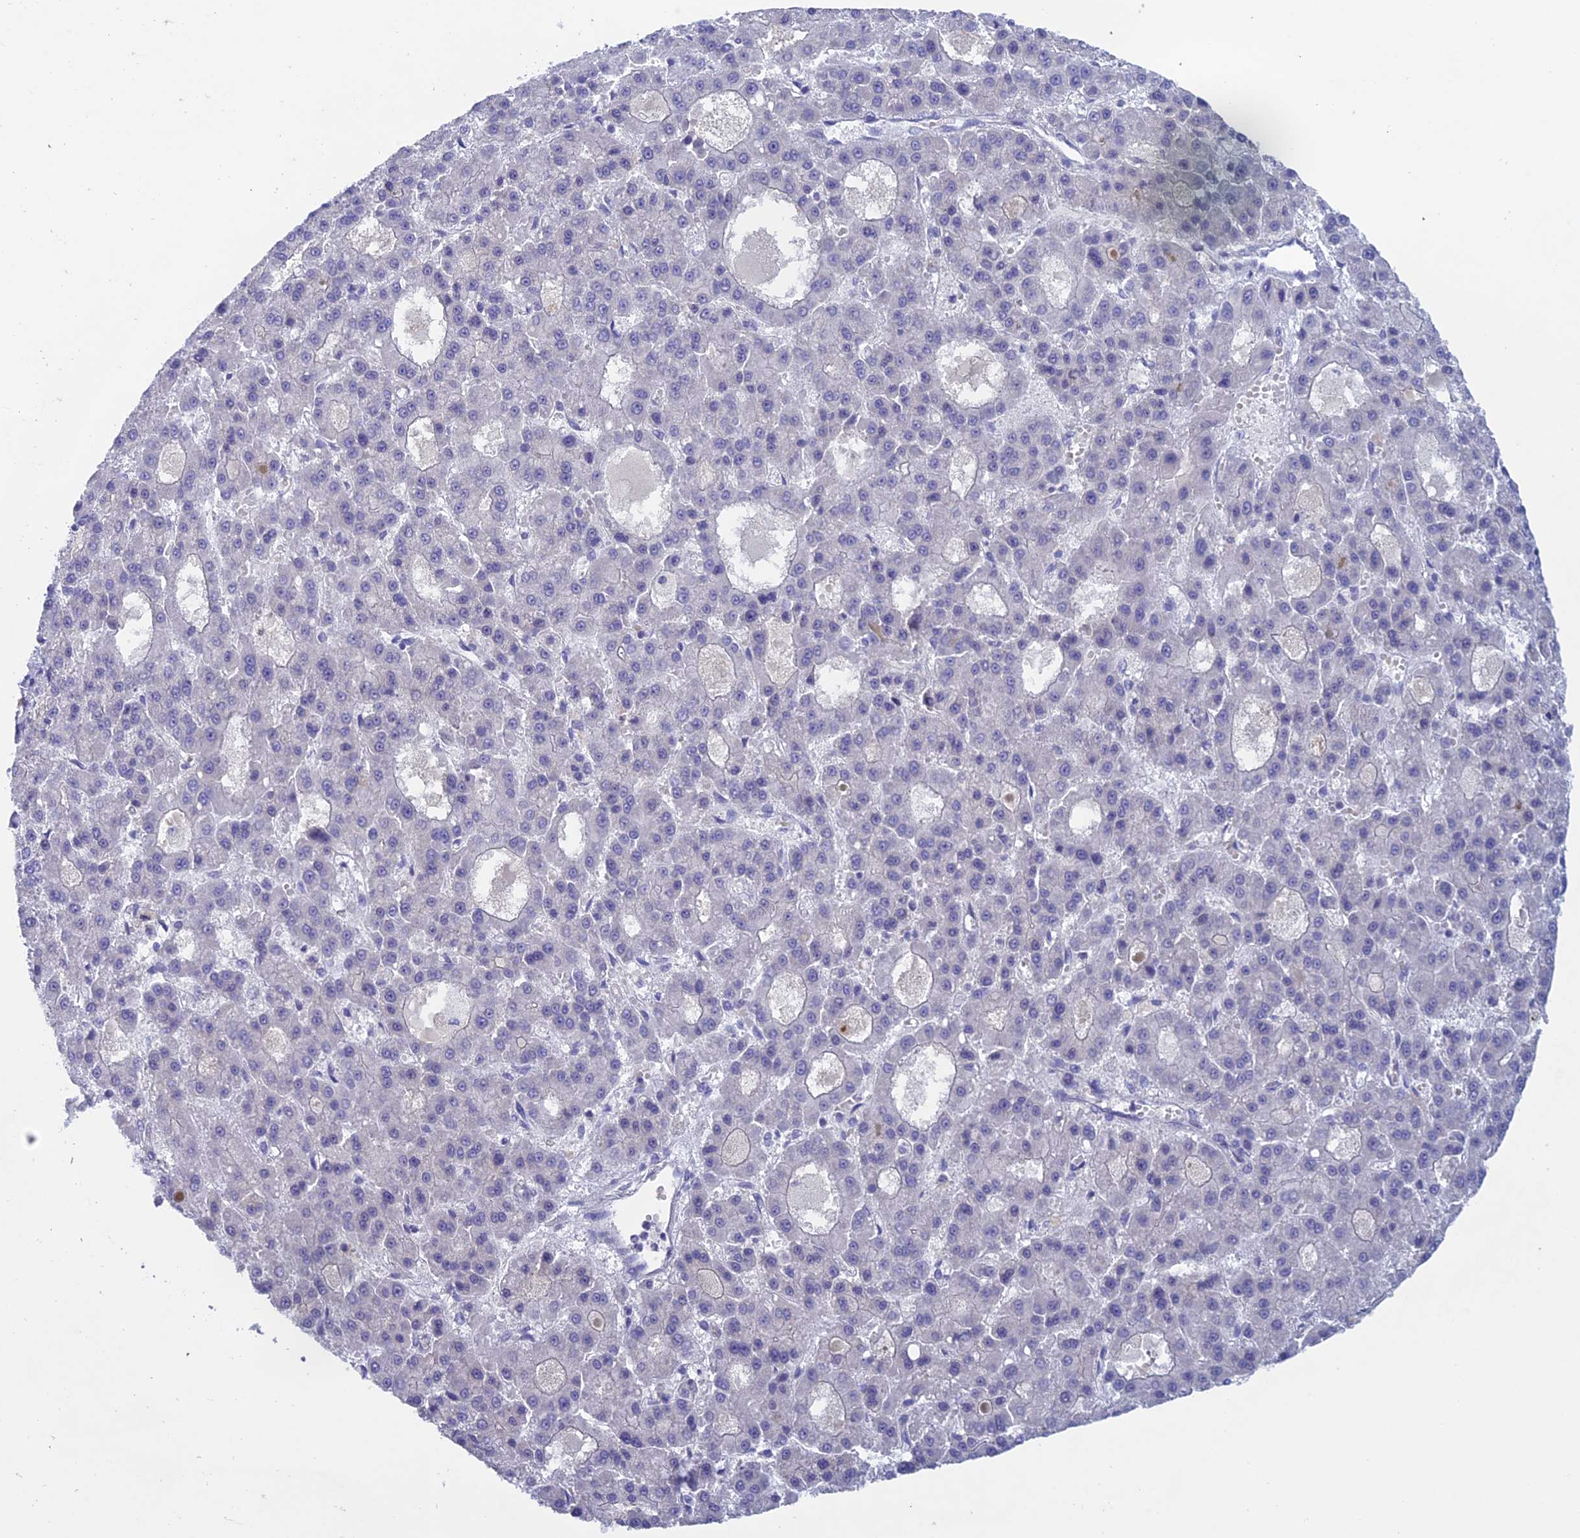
{"staining": {"intensity": "negative", "quantity": "none", "location": "none"}, "tissue": "liver cancer", "cell_type": "Tumor cells", "image_type": "cancer", "snomed": [{"axis": "morphology", "description": "Carcinoma, Hepatocellular, NOS"}, {"axis": "topography", "description": "Liver"}], "caption": "This is a micrograph of immunohistochemistry staining of hepatocellular carcinoma (liver), which shows no expression in tumor cells.", "gene": "XPO7", "patient": {"sex": "male", "age": 70}}